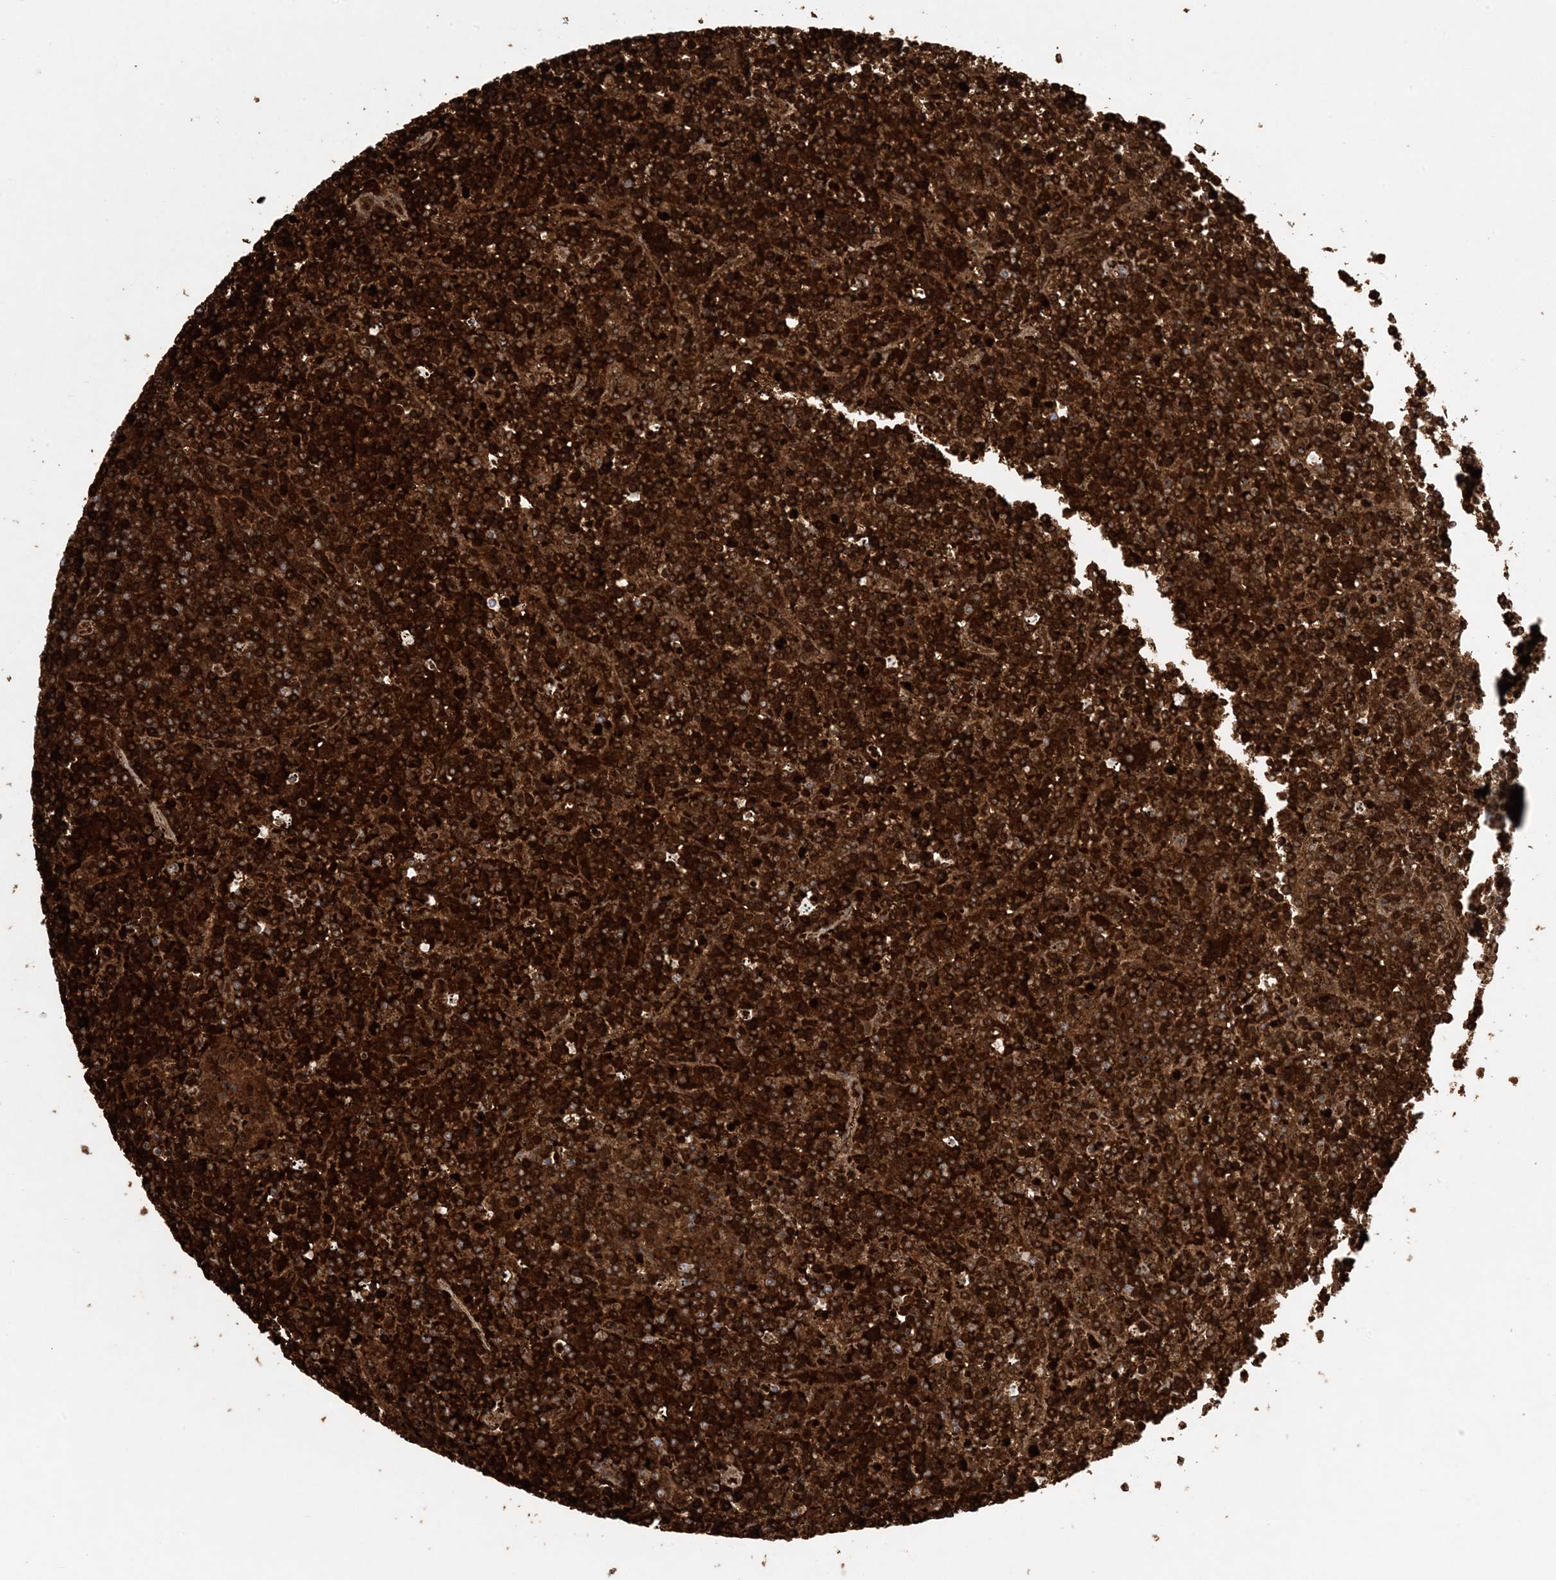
{"staining": {"intensity": "strong", "quantity": ">75%", "location": "cytoplasmic/membranous"}, "tissue": "lymphoma", "cell_type": "Tumor cells", "image_type": "cancer", "snomed": [{"axis": "morphology", "description": "Malignant lymphoma, non-Hodgkin's type, Low grade"}, {"axis": "topography", "description": "Spleen"}], "caption": "Human lymphoma stained with a protein marker displays strong staining in tumor cells.", "gene": "PIK3R4", "patient": {"sex": "female", "age": 19}}